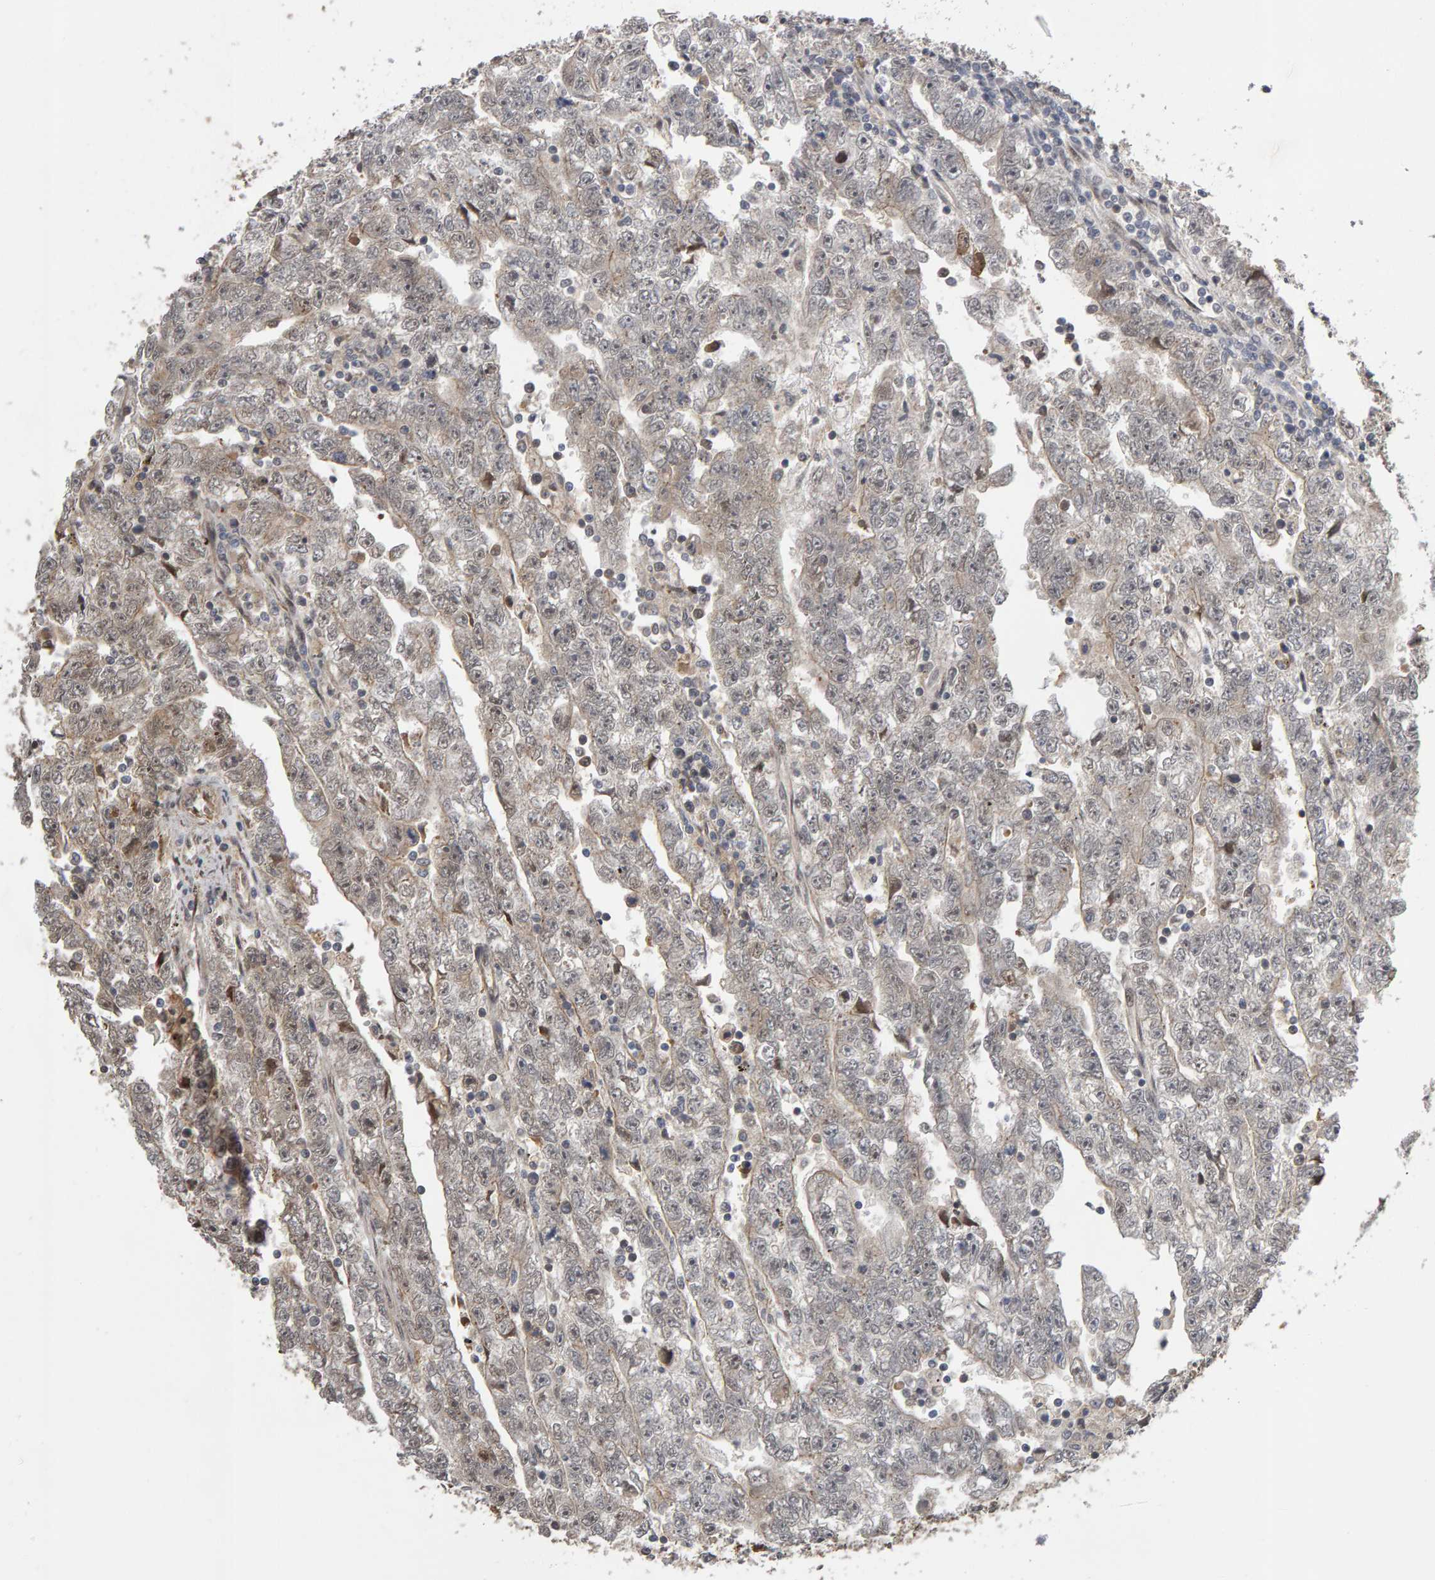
{"staining": {"intensity": "weak", "quantity": "25%-75%", "location": "cytoplasmic/membranous"}, "tissue": "testis cancer", "cell_type": "Tumor cells", "image_type": "cancer", "snomed": [{"axis": "morphology", "description": "Carcinoma, Embryonal, NOS"}, {"axis": "topography", "description": "Testis"}], "caption": "Weak cytoplasmic/membranous positivity is identified in about 25%-75% of tumor cells in testis cancer. The protein is stained brown, and the nuclei are stained in blue (DAB (3,3'-diaminobenzidine) IHC with brightfield microscopy, high magnification).", "gene": "COASY", "patient": {"sex": "male", "age": 25}}